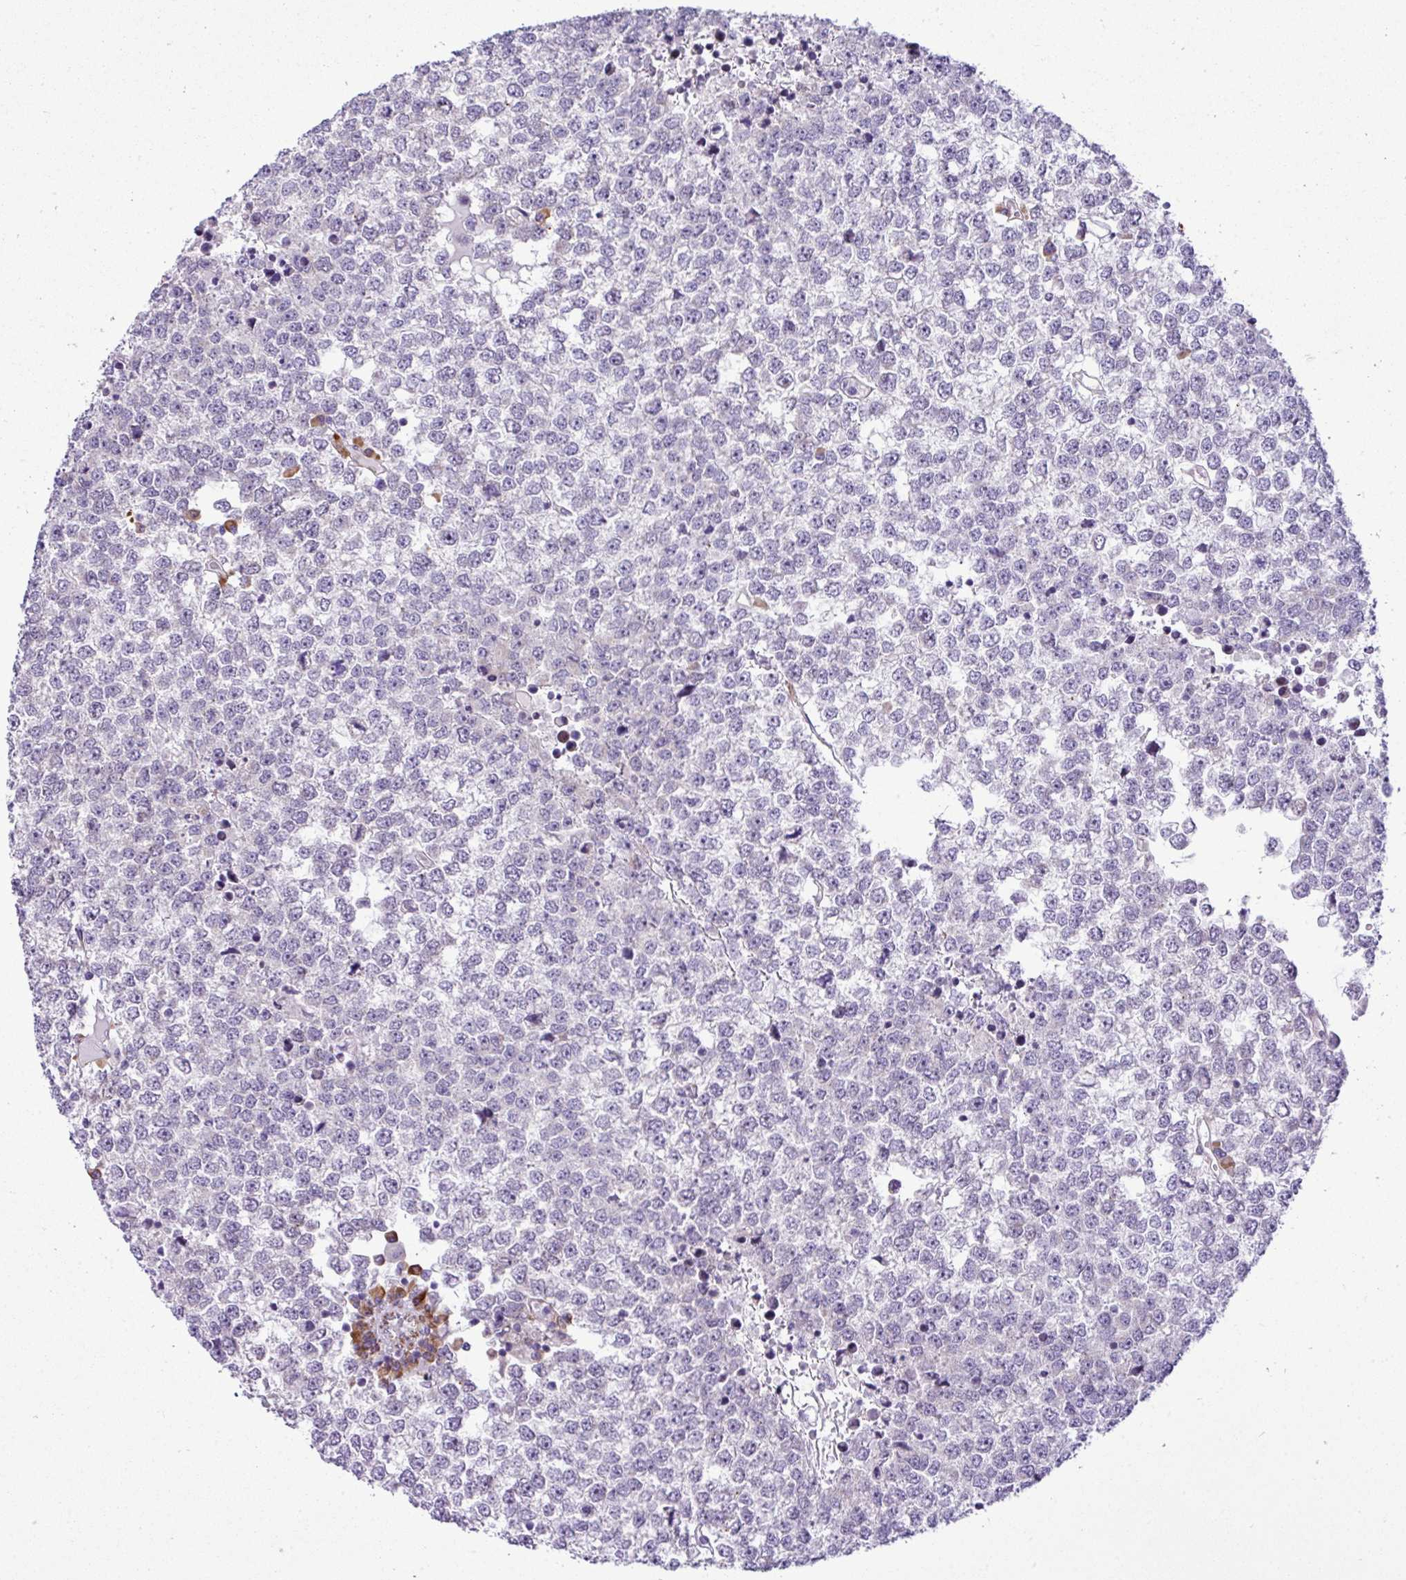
{"staining": {"intensity": "negative", "quantity": "none", "location": "none"}, "tissue": "testis cancer", "cell_type": "Tumor cells", "image_type": "cancer", "snomed": [{"axis": "morphology", "description": "Seminoma, NOS"}, {"axis": "topography", "description": "Testis"}], "caption": "The micrograph shows no significant positivity in tumor cells of testis cancer. Nuclei are stained in blue.", "gene": "CFAP97", "patient": {"sex": "male", "age": 65}}